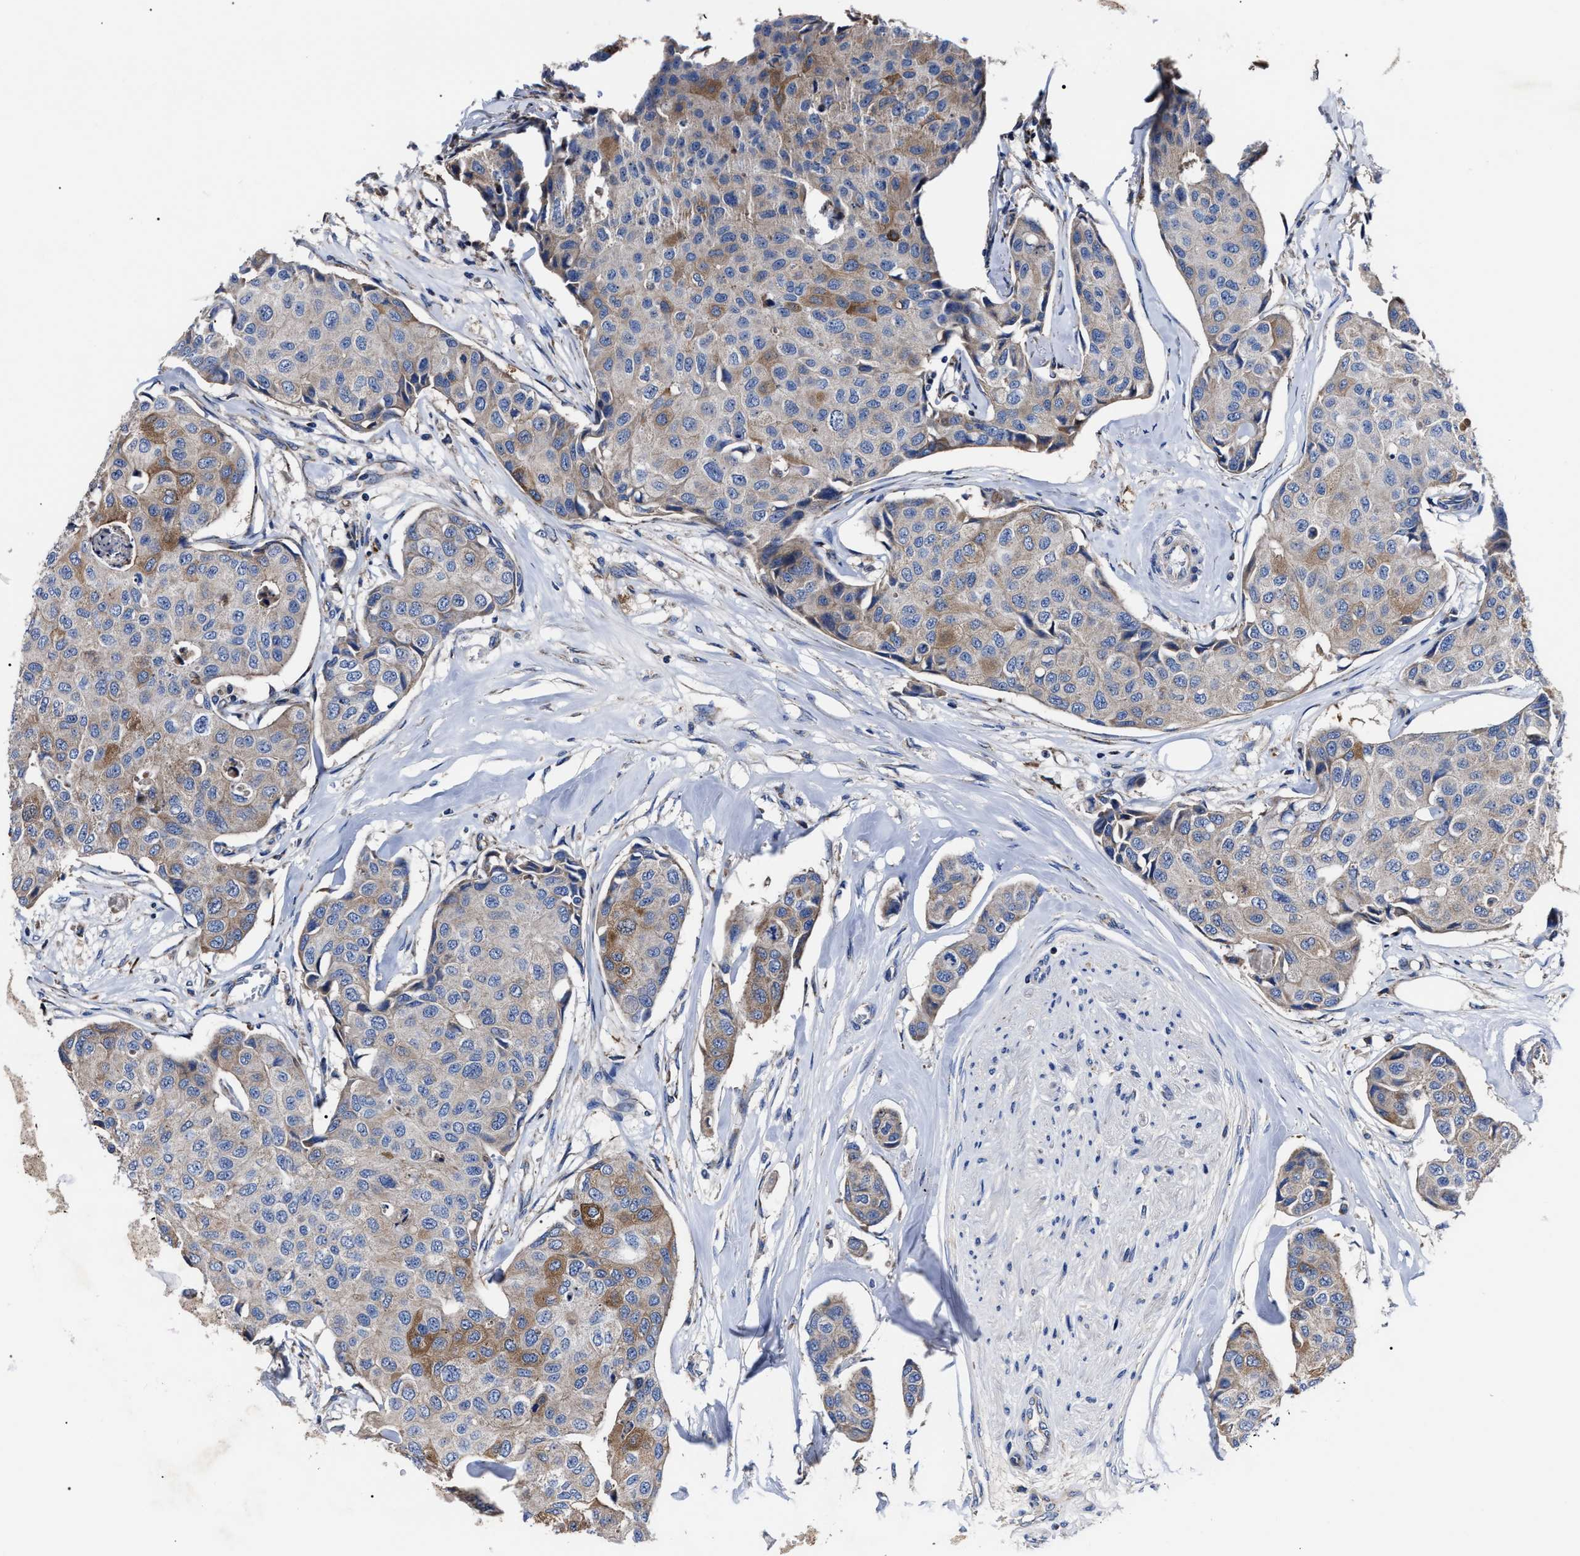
{"staining": {"intensity": "moderate", "quantity": "25%-75%", "location": "cytoplasmic/membranous"}, "tissue": "breast cancer", "cell_type": "Tumor cells", "image_type": "cancer", "snomed": [{"axis": "morphology", "description": "Duct carcinoma"}, {"axis": "topography", "description": "Breast"}], "caption": "Brown immunohistochemical staining in breast cancer (invasive ductal carcinoma) demonstrates moderate cytoplasmic/membranous positivity in about 25%-75% of tumor cells.", "gene": "MACC1", "patient": {"sex": "female", "age": 80}}